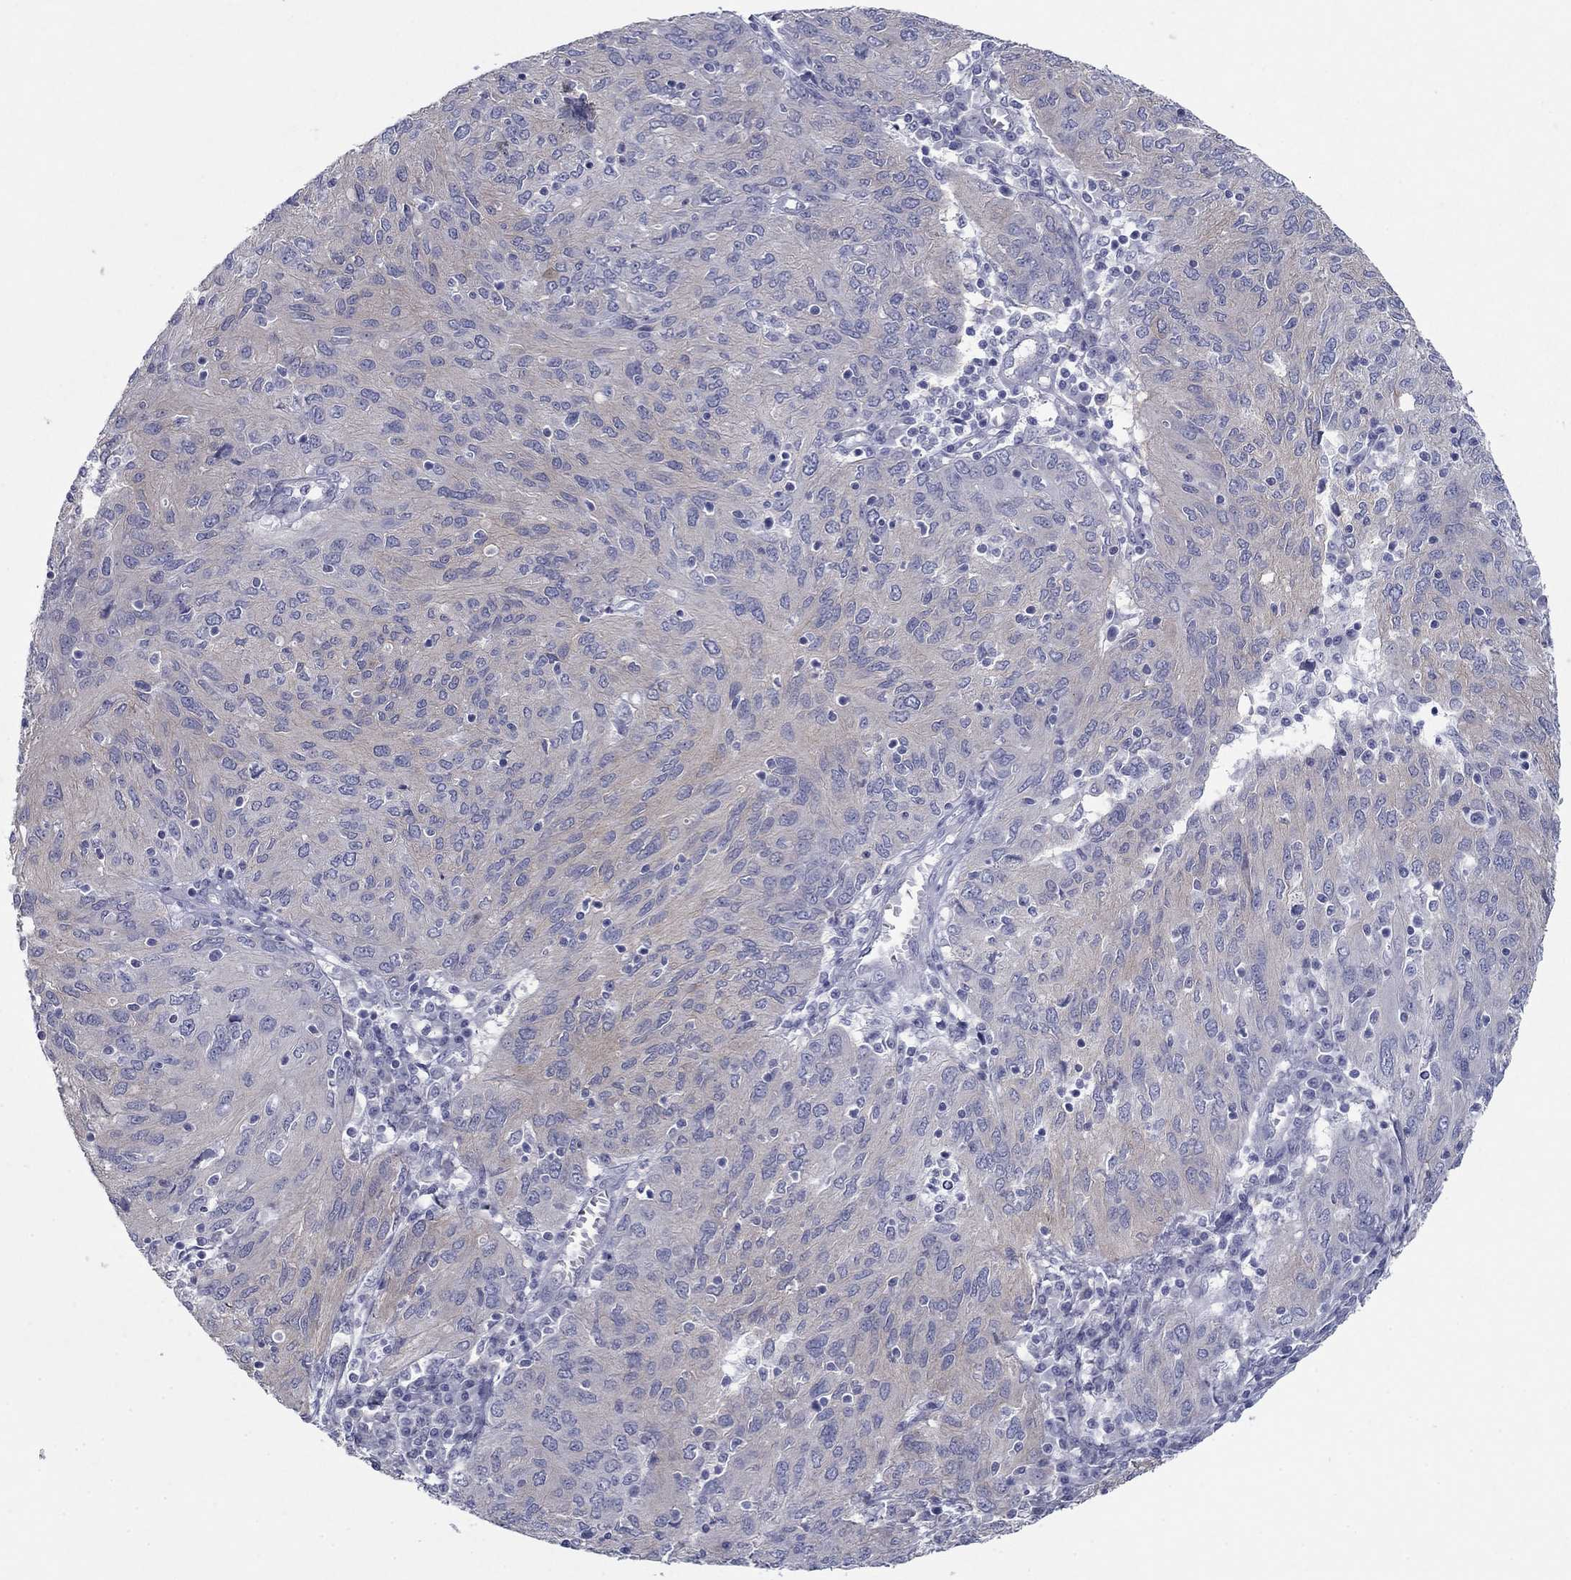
{"staining": {"intensity": "negative", "quantity": "none", "location": "none"}, "tissue": "ovarian cancer", "cell_type": "Tumor cells", "image_type": "cancer", "snomed": [{"axis": "morphology", "description": "Carcinoma, endometroid"}, {"axis": "topography", "description": "Ovary"}], "caption": "Tumor cells show no significant expression in endometroid carcinoma (ovarian). Nuclei are stained in blue.", "gene": "PLS1", "patient": {"sex": "female", "age": 50}}